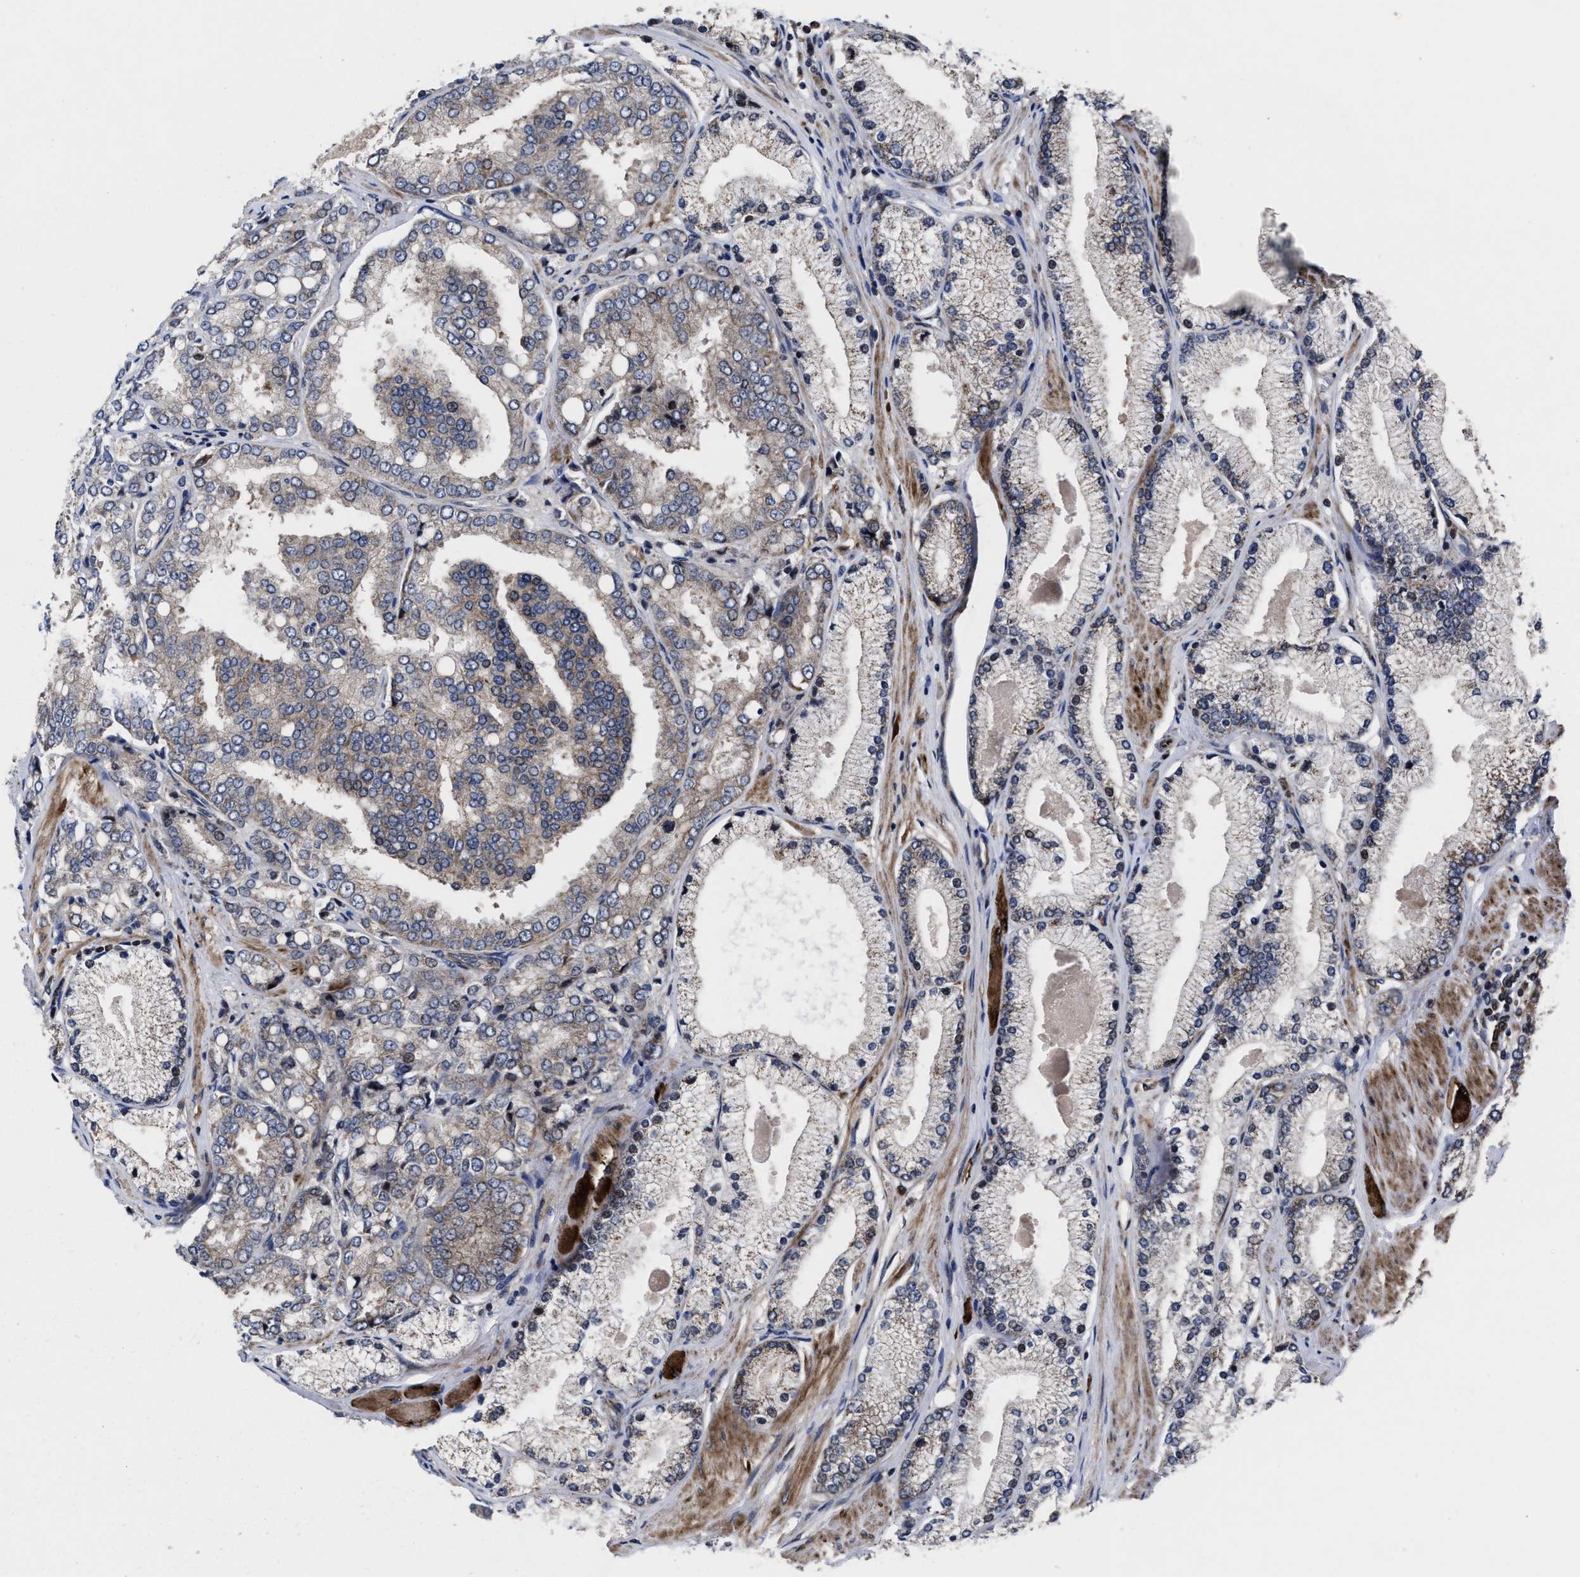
{"staining": {"intensity": "weak", "quantity": "25%-75%", "location": "cytoplasmic/membranous"}, "tissue": "prostate cancer", "cell_type": "Tumor cells", "image_type": "cancer", "snomed": [{"axis": "morphology", "description": "Adenocarcinoma, High grade"}, {"axis": "topography", "description": "Prostate"}], "caption": "Prostate cancer (adenocarcinoma (high-grade)) stained with a brown dye displays weak cytoplasmic/membranous positive expression in about 25%-75% of tumor cells.", "gene": "MRPL50", "patient": {"sex": "male", "age": 50}}